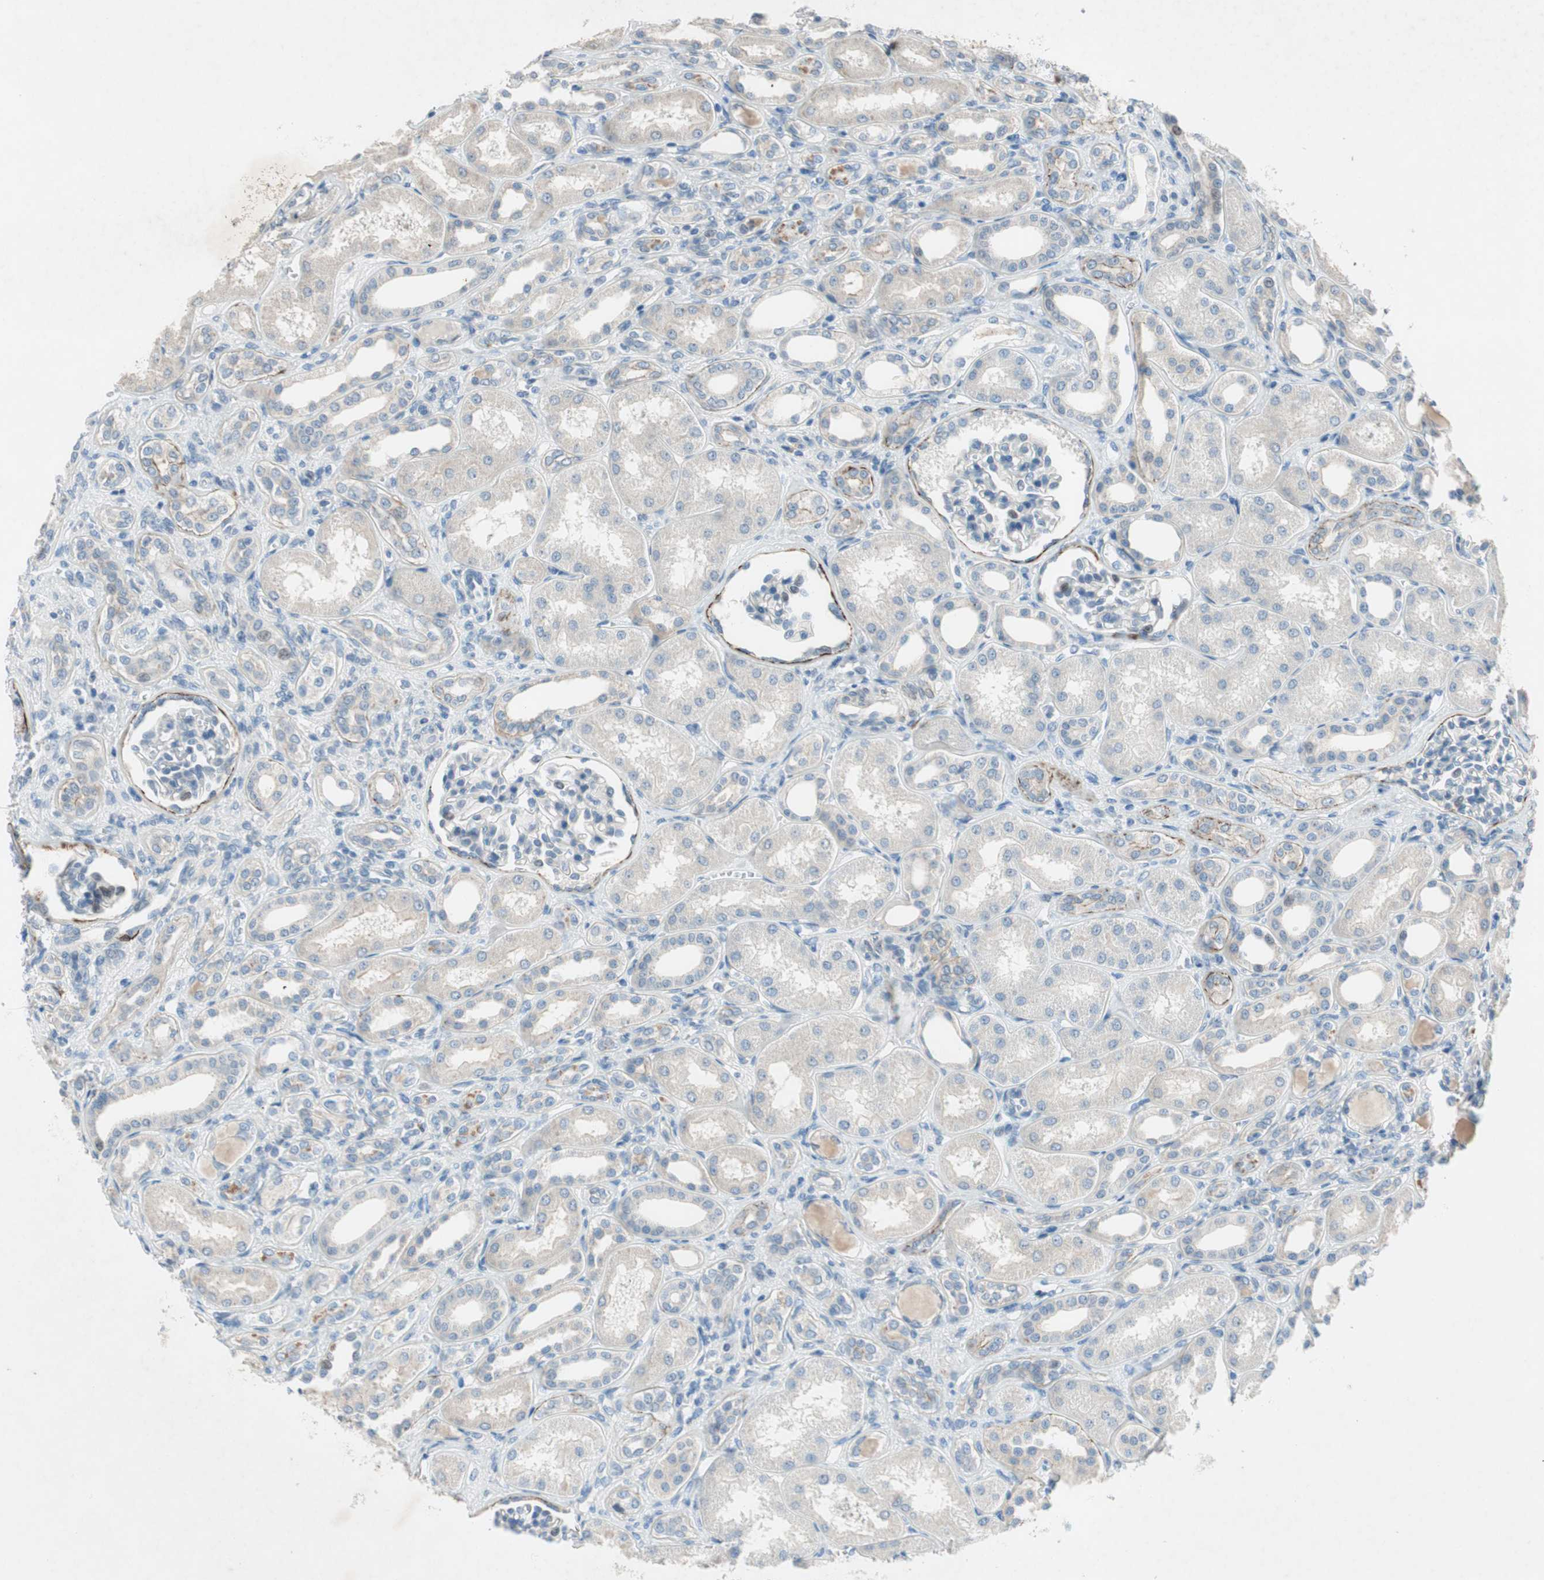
{"staining": {"intensity": "moderate", "quantity": "<25%", "location": "cytoplasmic/membranous"}, "tissue": "kidney", "cell_type": "Cells in glomeruli", "image_type": "normal", "snomed": [{"axis": "morphology", "description": "Normal tissue, NOS"}, {"axis": "topography", "description": "Kidney"}], "caption": "Approximately <25% of cells in glomeruli in normal human kidney display moderate cytoplasmic/membranous protein positivity as visualized by brown immunohistochemical staining.", "gene": "PRRG4", "patient": {"sex": "male", "age": 7}}